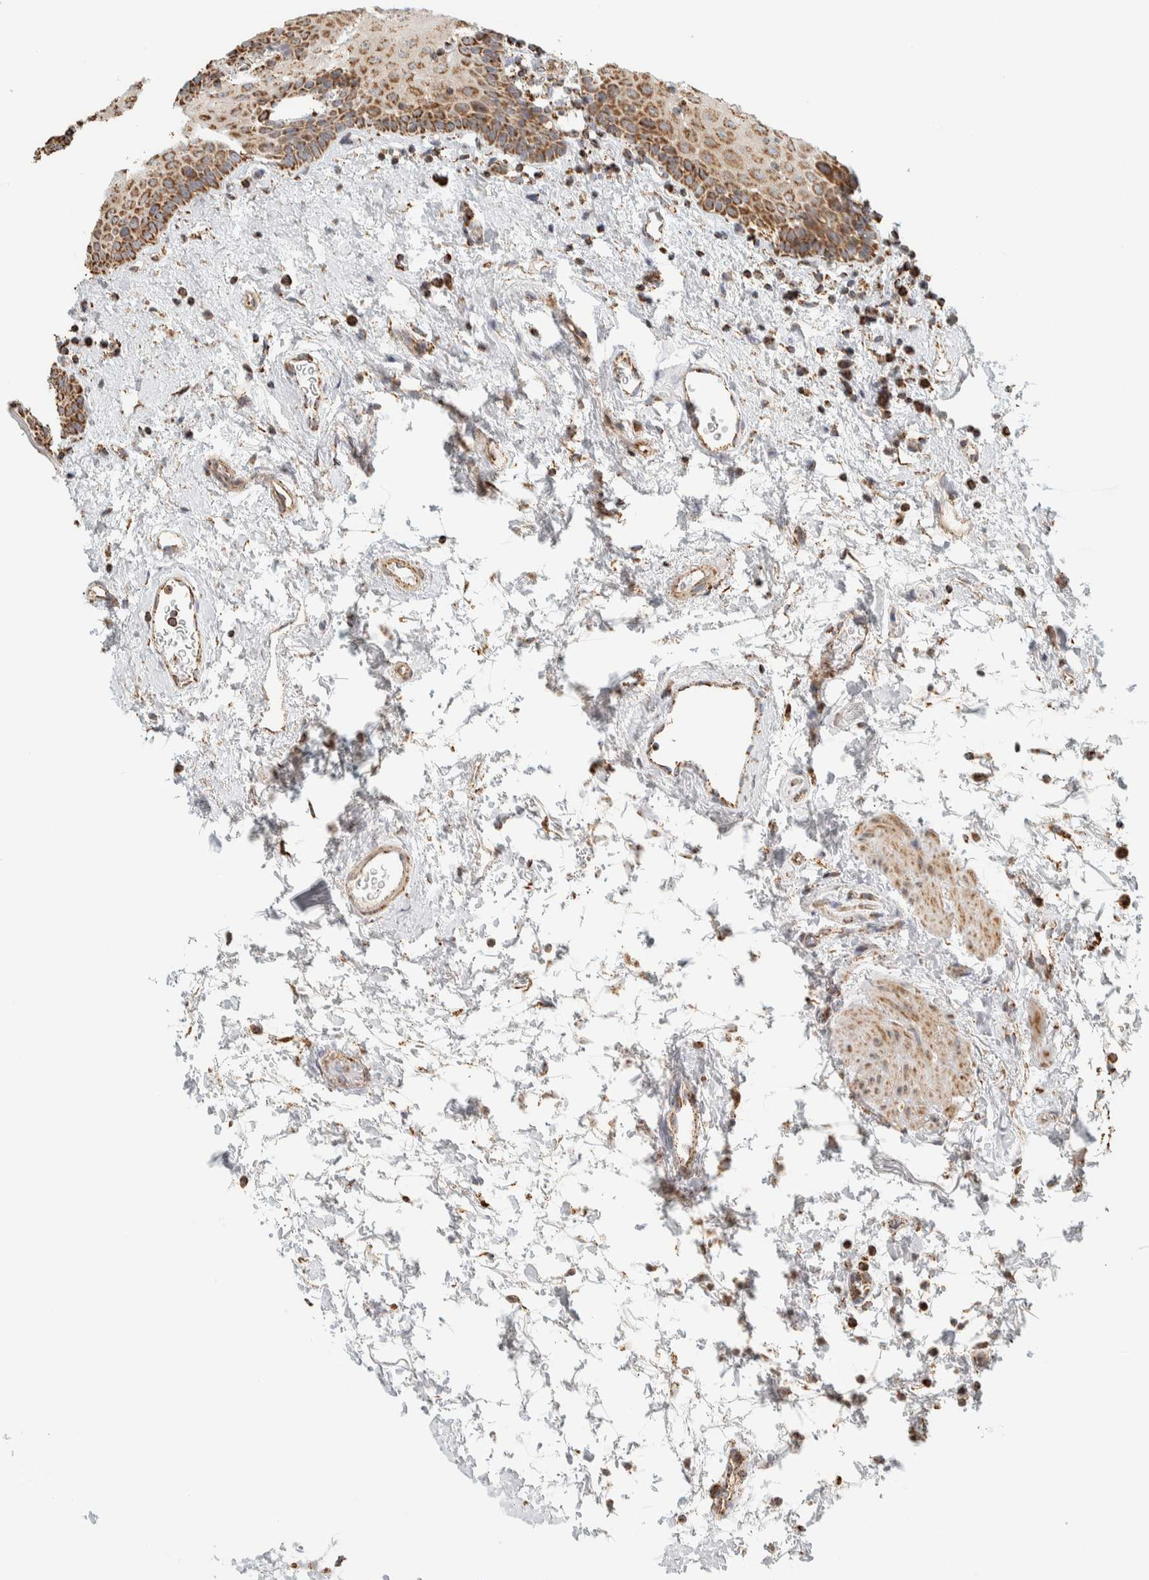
{"staining": {"intensity": "moderate", "quantity": ">75%", "location": "cytoplasmic/membranous"}, "tissue": "oral mucosa", "cell_type": "Squamous epithelial cells", "image_type": "normal", "snomed": [{"axis": "morphology", "description": "Normal tissue, NOS"}, {"axis": "topography", "description": "Oral tissue"}], "caption": "This histopathology image exhibits immunohistochemistry (IHC) staining of normal oral mucosa, with medium moderate cytoplasmic/membranous staining in approximately >75% of squamous epithelial cells.", "gene": "ZNF454", "patient": {"sex": "male", "age": 66}}